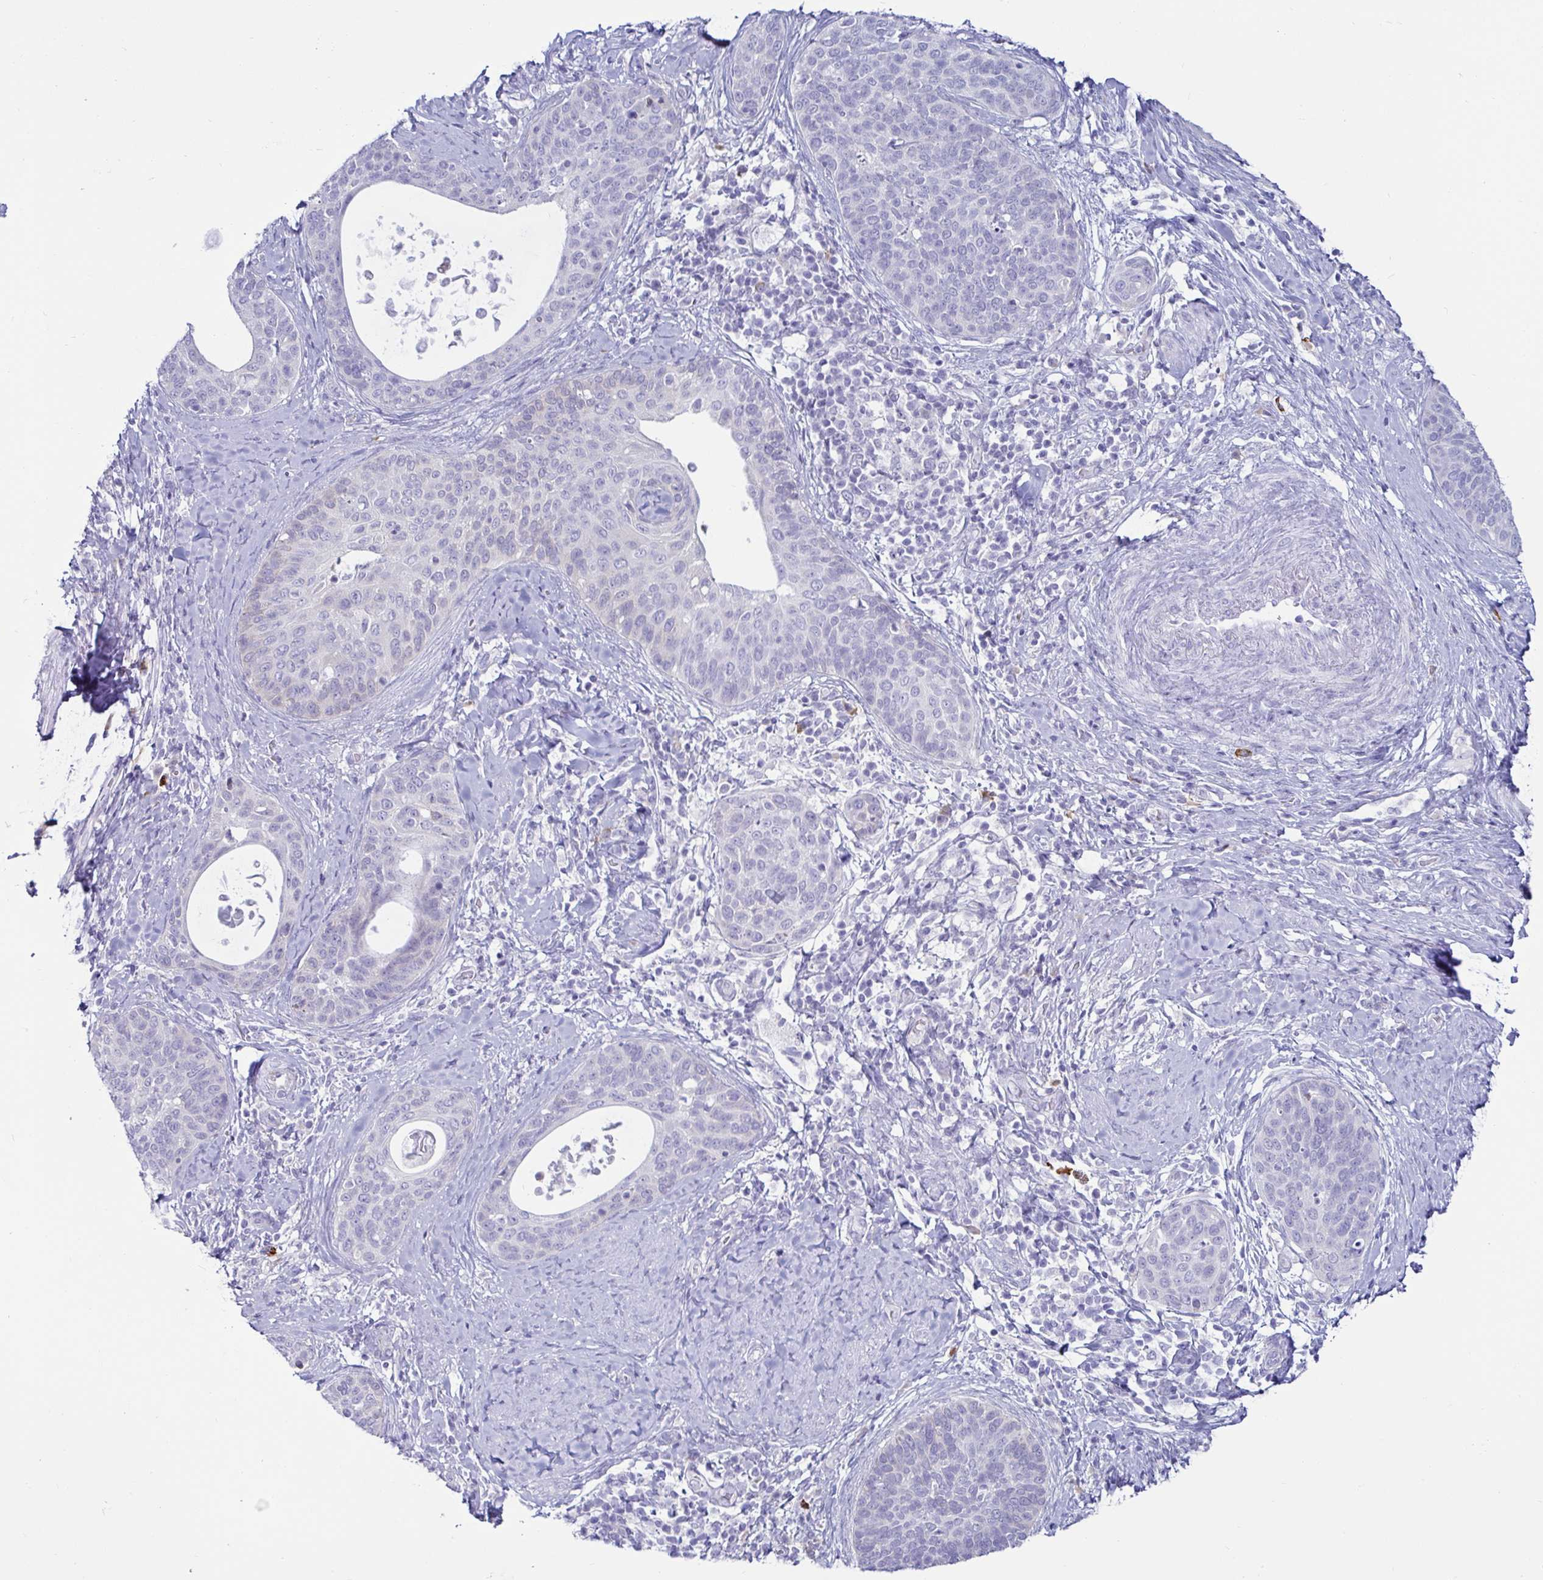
{"staining": {"intensity": "negative", "quantity": "none", "location": "none"}, "tissue": "cervical cancer", "cell_type": "Tumor cells", "image_type": "cancer", "snomed": [{"axis": "morphology", "description": "Squamous cell carcinoma, NOS"}, {"axis": "topography", "description": "Cervix"}], "caption": "Squamous cell carcinoma (cervical) stained for a protein using IHC exhibits no positivity tumor cells.", "gene": "TFPI2", "patient": {"sex": "female", "age": 69}}